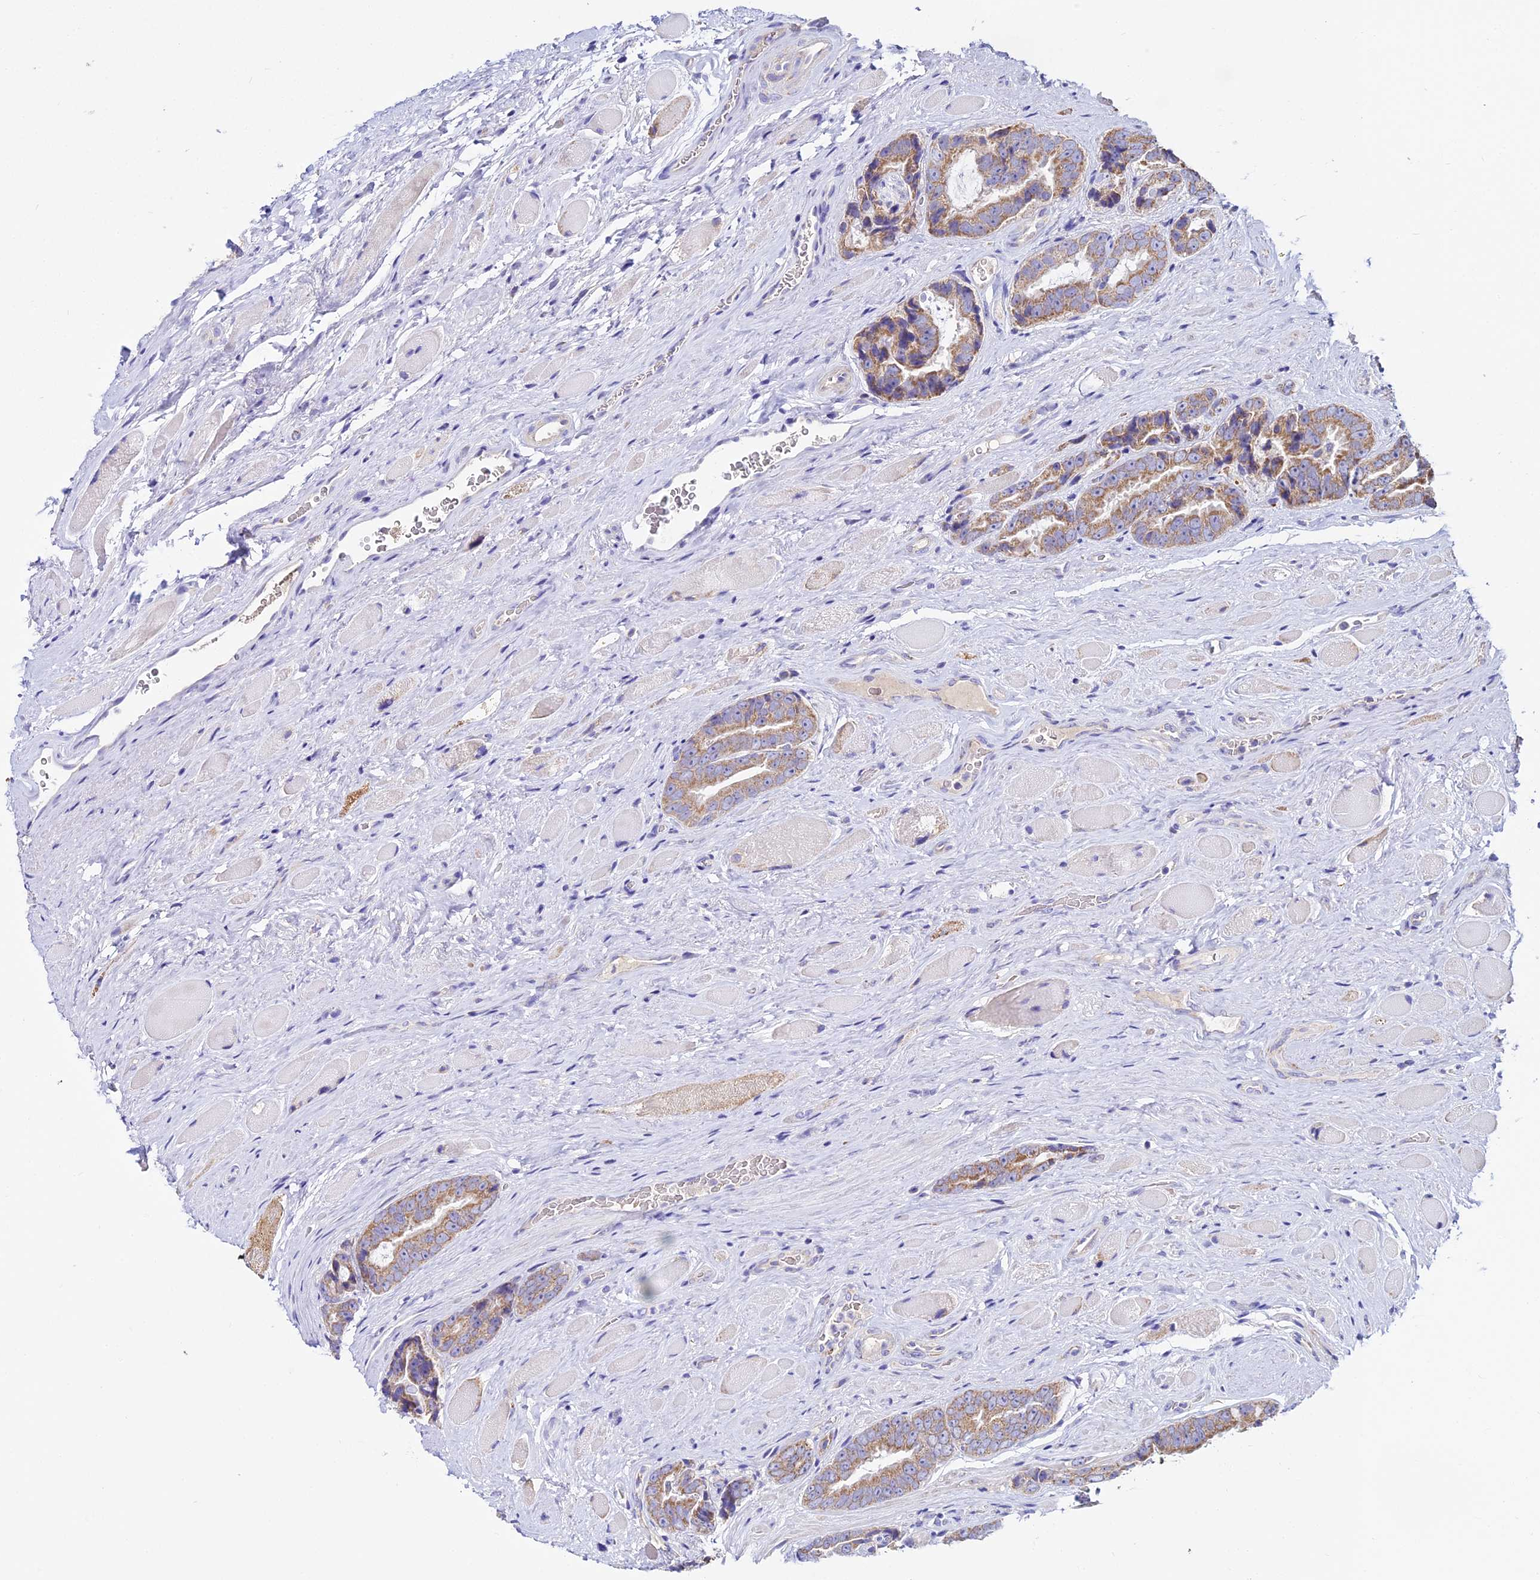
{"staining": {"intensity": "moderate", "quantity": ">75%", "location": "cytoplasmic/membranous"}, "tissue": "prostate cancer", "cell_type": "Tumor cells", "image_type": "cancer", "snomed": [{"axis": "morphology", "description": "Adenocarcinoma, High grade"}, {"axis": "topography", "description": "Prostate"}], "caption": "A photomicrograph of prostate cancer stained for a protein demonstrates moderate cytoplasmic/membranous brown staining in tumor cells. (DAB IHC with brightfield microscopy, high magnification).", "gene": "TYW5", "patient": {"sex": "male", "age": 72}}